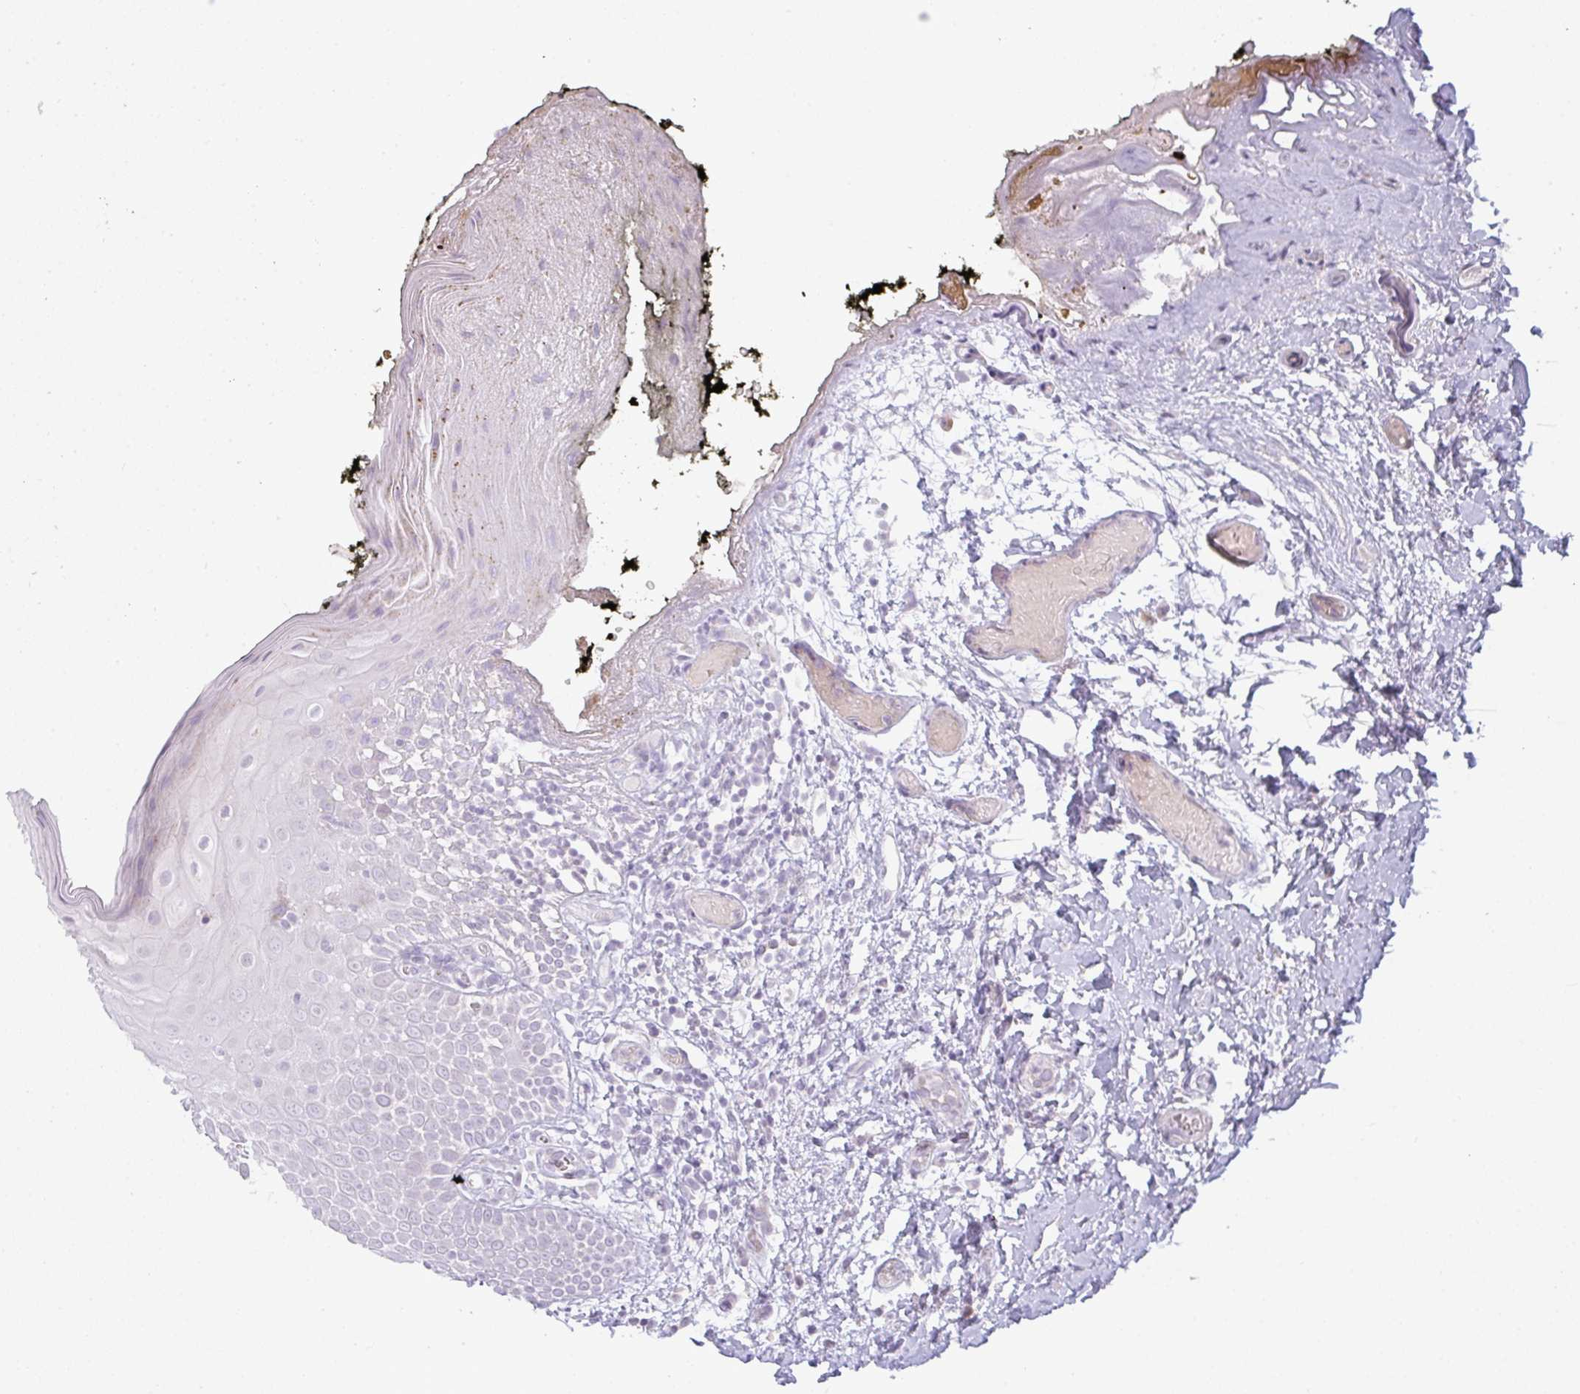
{"staining": {"intensity": "negative", "quantity": "none", "location": "none"}, "tissue": "oral mucosa", "cell_type": "Squamous epithelial cells", "image_type": "normal", "snomed": [{"axis": "morphology", "description": "Normal tissue, NOS"}, {"axis": "morphology", "description": "Squamous cell carcinoma, NOS"}, {"axis": "topography", "description": "Oral tissue"}, {"axis": "topography", "description": "Tounge, NOS"}, {"axis": "topography", "description": "Head-Neck"}], "caption": "Immunohistochemistry micrograph of normal oral mucosa: oral mucosa stained with DAB (3,3'-diaminobenzidine) shows no significant protein positivity in squamous epithelial cells. (DAB (3,3'-diaminobenzidine) IHC, high magnification).", "gene": "SIRPB2", "patient": {"sex": "male", "age": 76}}